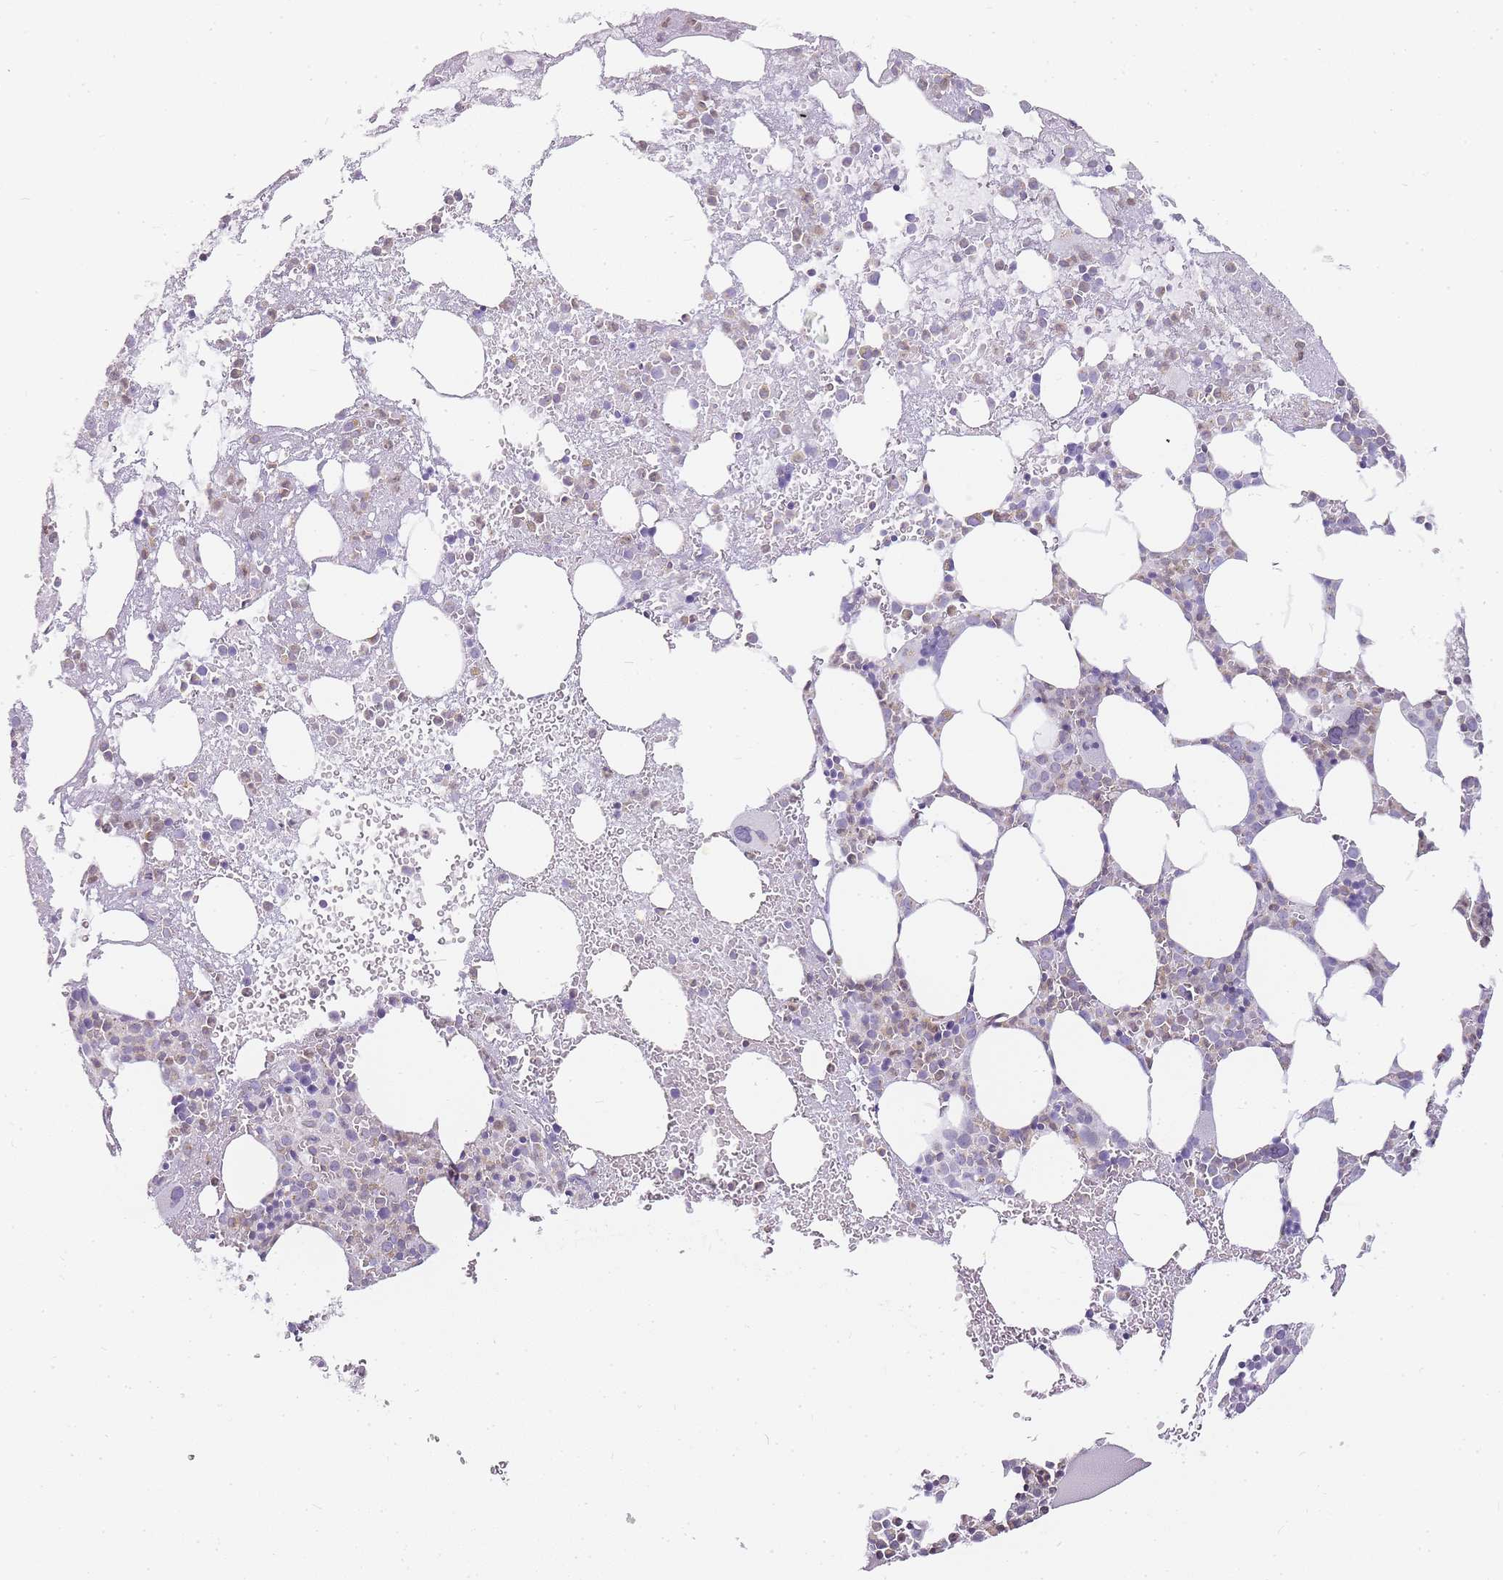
{"staining": {"intensity": "negative", "quantity": "none", "location": "none"}, "tissue": "bone marrow", "cell_type": "Hematopoietic cells", "image_type": "normal", "snomed": [{"axis": "morphology", "description": "Normal tissue, NOS"}, {"axis": "topography", "description": "Bone marrow"}], "caption": "The IHC image has no significant staining in hematopoietic cells of bone marrow.", "gene": "JAKMIP1", "patient": {"sex": "male", "age": 61}}